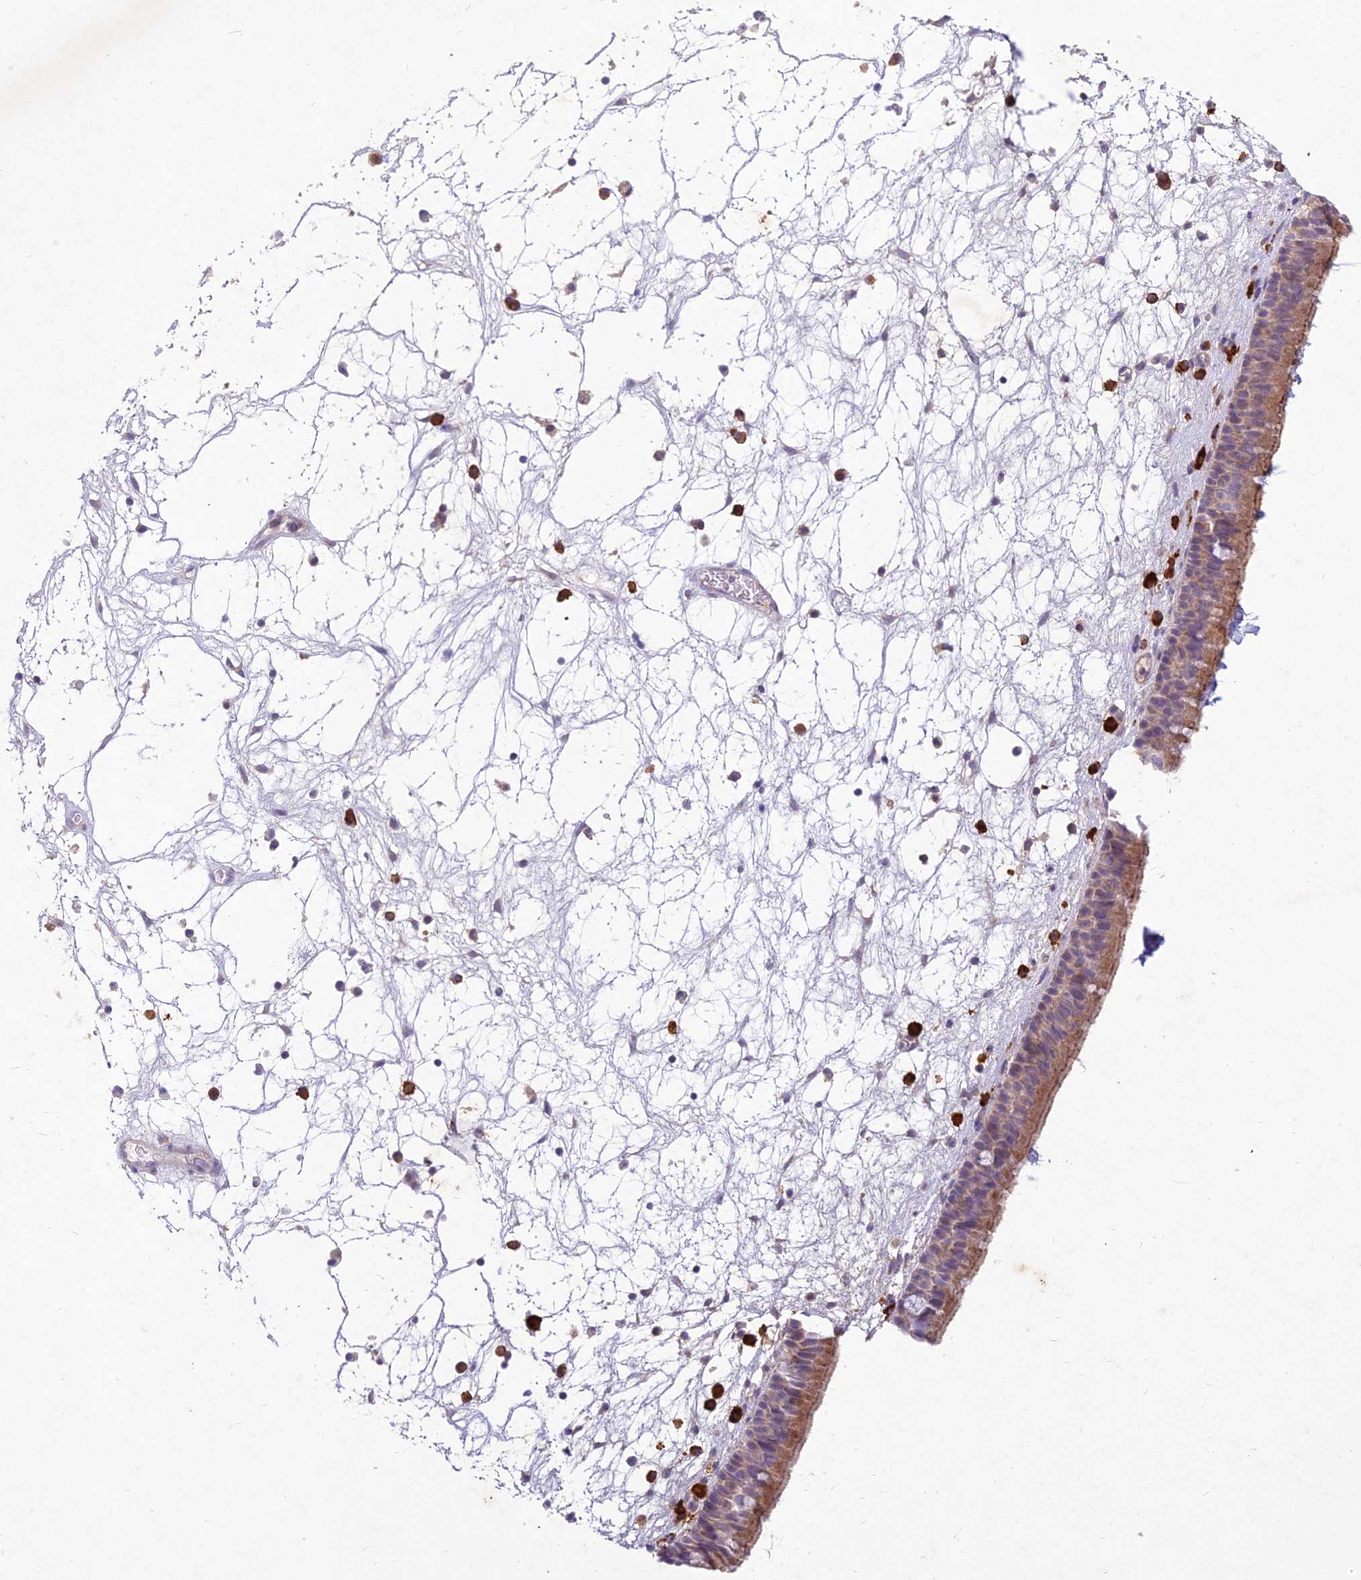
{"staining": {"intensity": "moderate", "quantity": "25%-75%", "location": "cytoplasmic/membranous"}, "tissue": "nasopharynx", "cell_type": "Respiratory epithelial cells", "image_type": "normal", "snomed": [{"axis": "morphology", "description": "Normal tissue, NOS"}, {"axis": "morphology", "description": "Inflammation, NOS"}, {"axis": "morphology", "description": "Malignant melanoma, Metastatic site"}, {"axis": "topography", "description": "Nasopharynx"}], "caption": "This image displays unremarkable nasopharynx stained with immunohistochemistry to label a protein in brown. The cytoplasmic/membranous of respiratory epithelial cells show moderate positivity for the protein. Nuclei are counter-stained blue.", "gene": "NXNL2", "patient": {"sex": "male", "age": 70}}